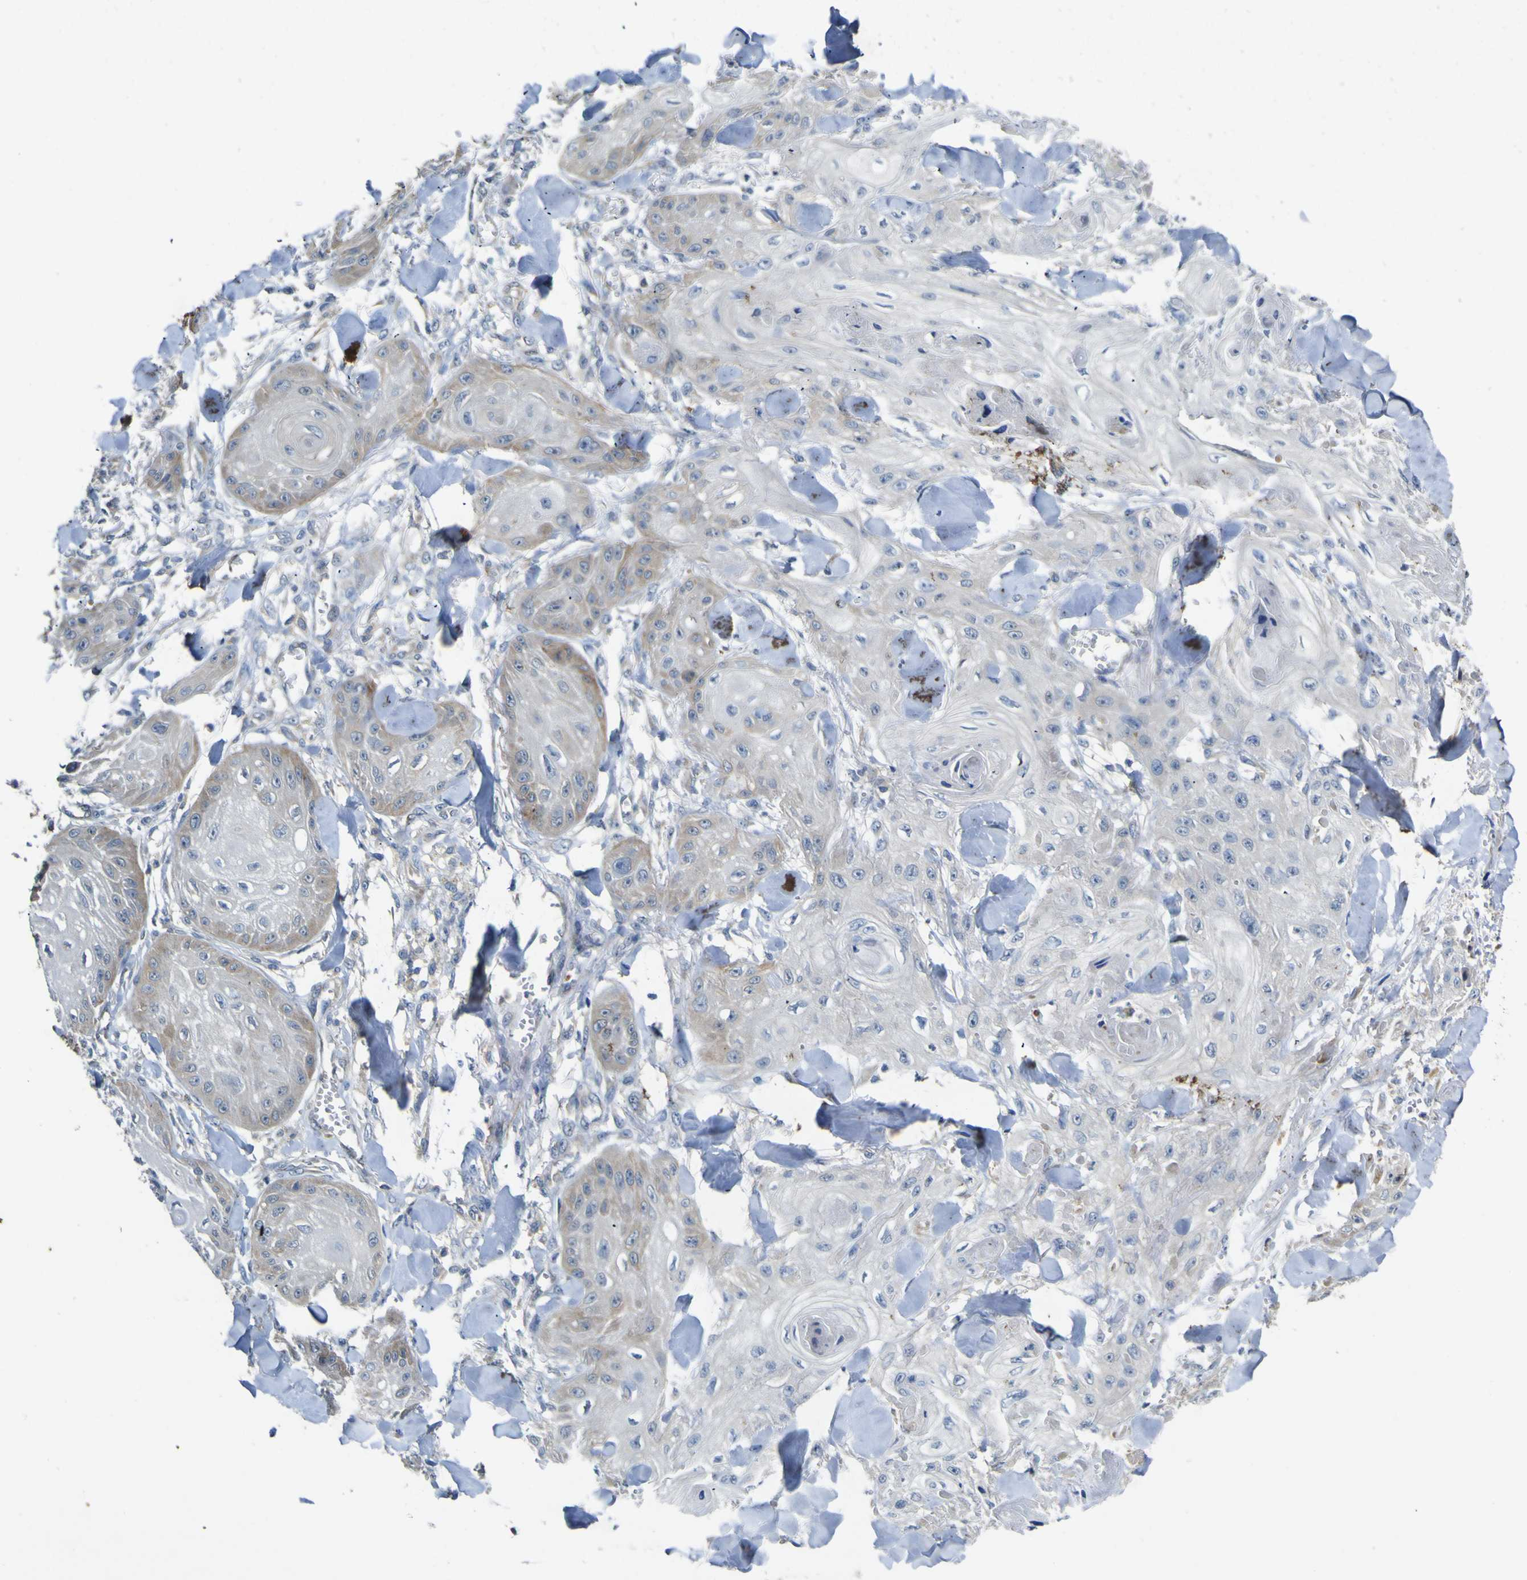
{"staining": {"intensity": "weak", "quantity": "<25%", "location": "cytoplasmic/membranous"}, "tissue": "skin cancer", "cell_type": "Tumor cells", "image_type": "cancer", "snomed": [{"axis": "morphology", "description": "Squamous cell carcinoma, NOS"}, {"axis": "topography", "description": "Skin"}], "caption": "Immunohistochemistry (IHC) photomicrograph of squamous cell carcinoma (skin) stained for a protein (brown), which exhibits no expression in tumor cells. (DAB (3,3'-diaminobenzidine) immunohistochemistry, high magnification).", "gene": "LDLR", "patient": {"sex": "male", "age": 74}}